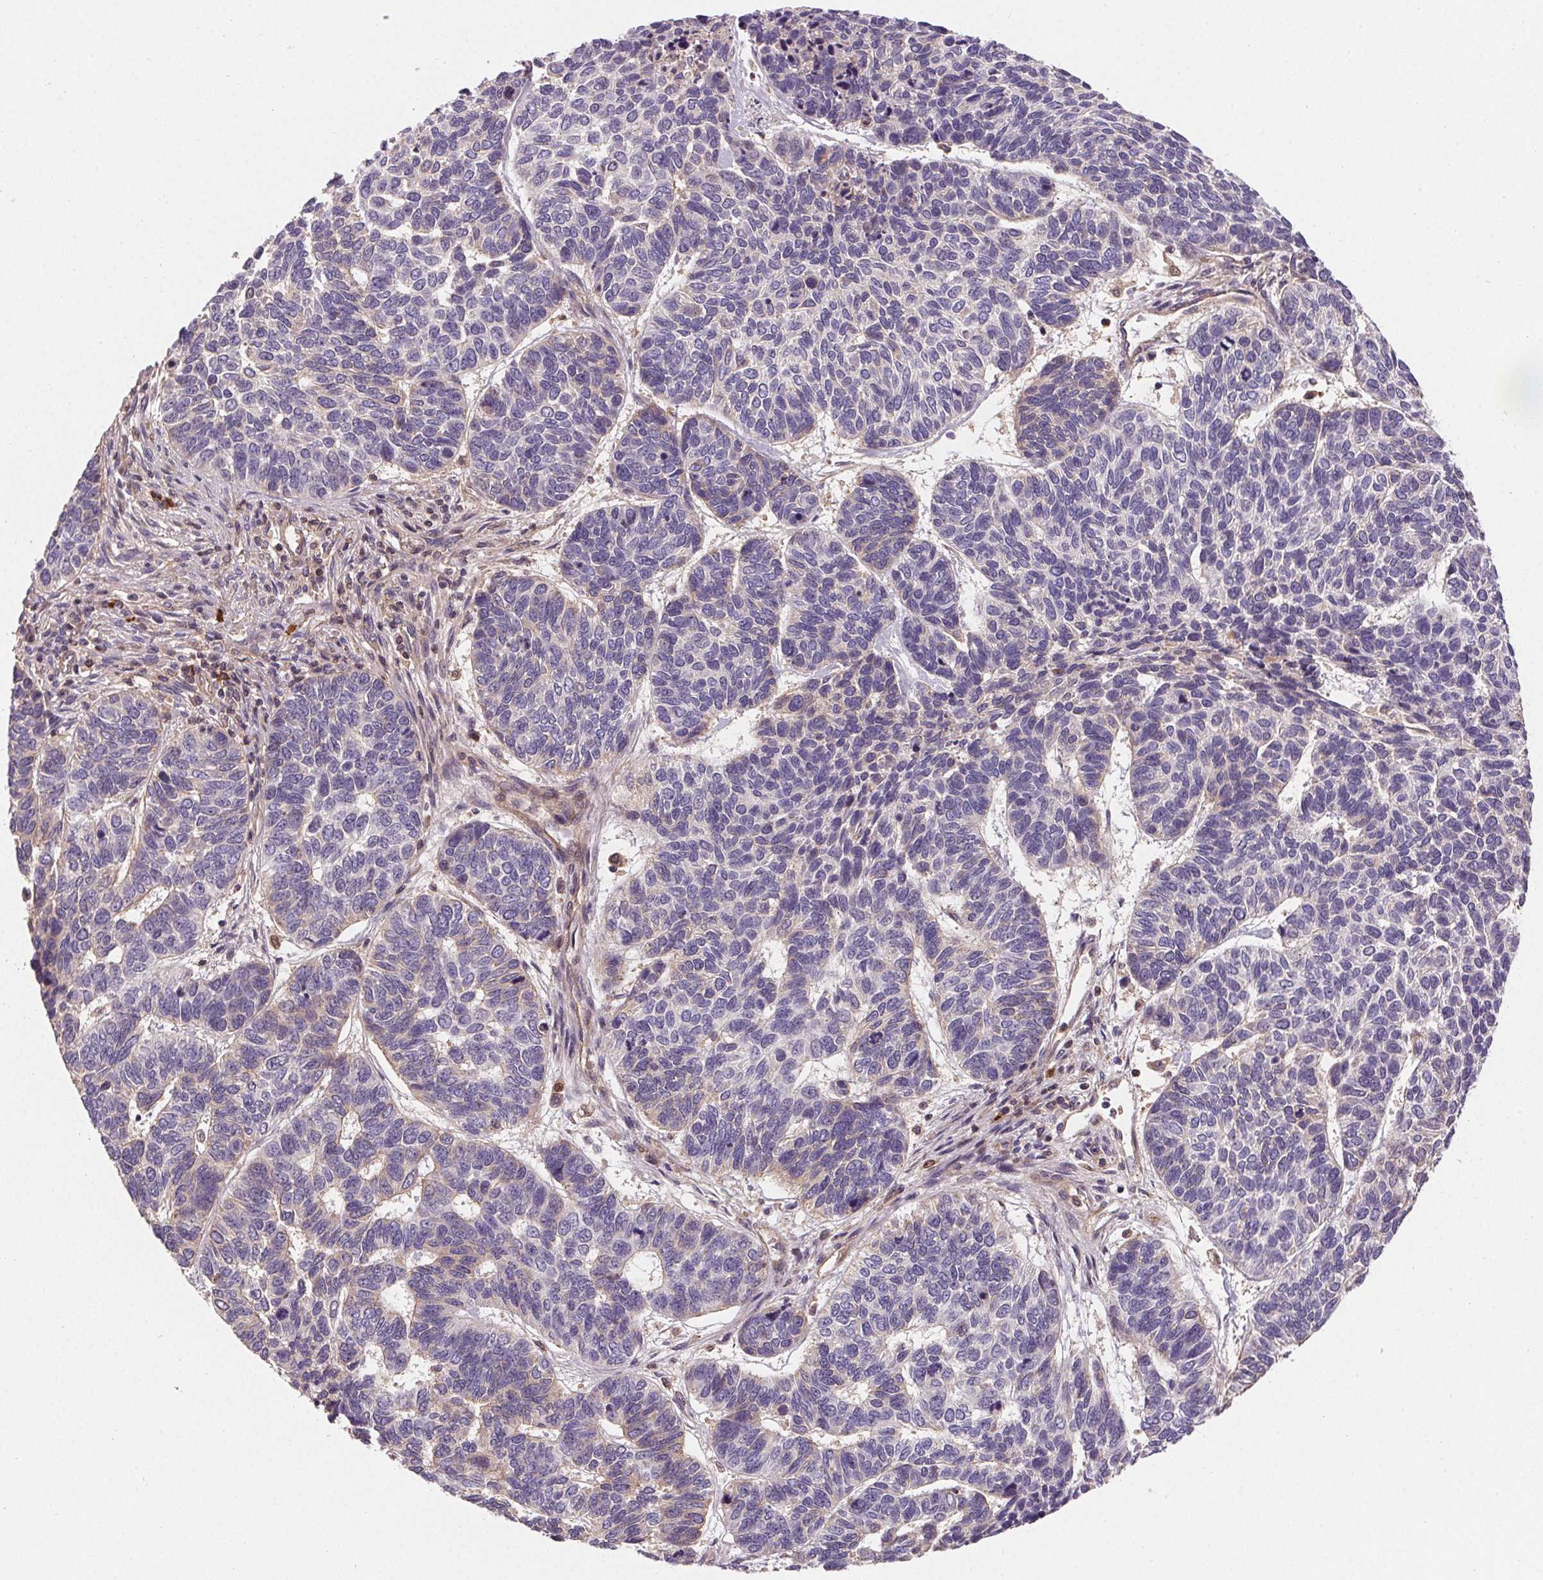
{"staining": {"intensity": "negative", "quantity": "none", "location": "none"}, "tissue": "skin cancer", "cell_type": "Tumor cells", "image_type": "cancer", "snomed": [{"axis": "morphology", "description": "Basal cell carcinoma"}, {"axis": "topography", "description": "Skin"}], "caption": "Basal cell carcinoma (skin) stained for a protein using IHC reveals no expression tumor cells.", "gene": "APLP1", "patient": {"sex": "female", "age": 65}}